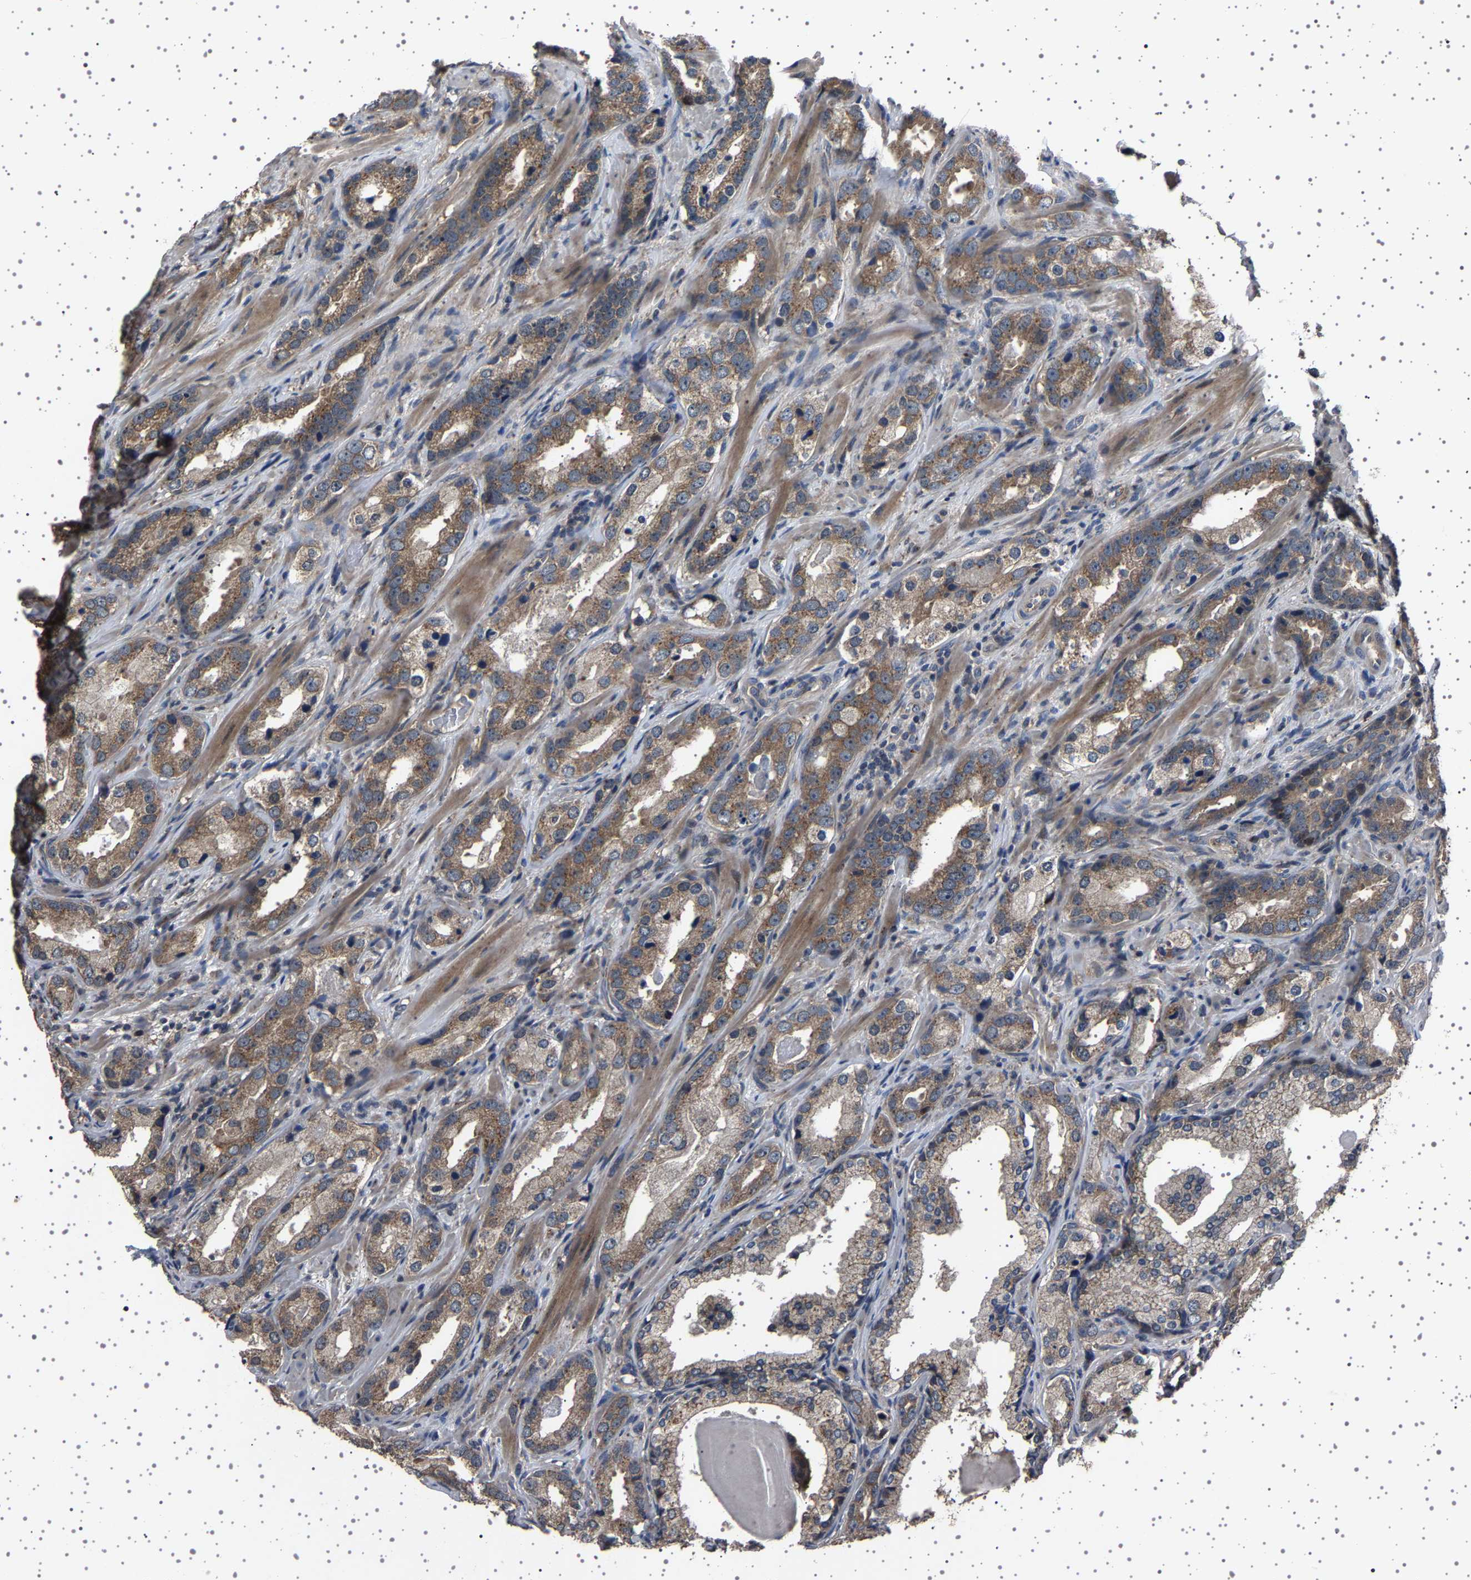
{"staining": {"intensity": "moderate", "quantity": ">75%", "location": "cytoplasmic/membranous"}, "tissue": "prostate cancer", "cell_type": "Tumor cells", "image_type": "cancer", "snomed": [{"axis": "morphology", "description": "Adenocarcinoma, High grade"}, {"axis": "topography", "description": "Prostate"}], "caption": "Tumor cells display medium levels of moderate cytoplasmic/membranous positivity in approximately >75% of cells in prostate cancer.", "gene": "NCKAP1", "patient": {"sex": "male", "age": 63}}